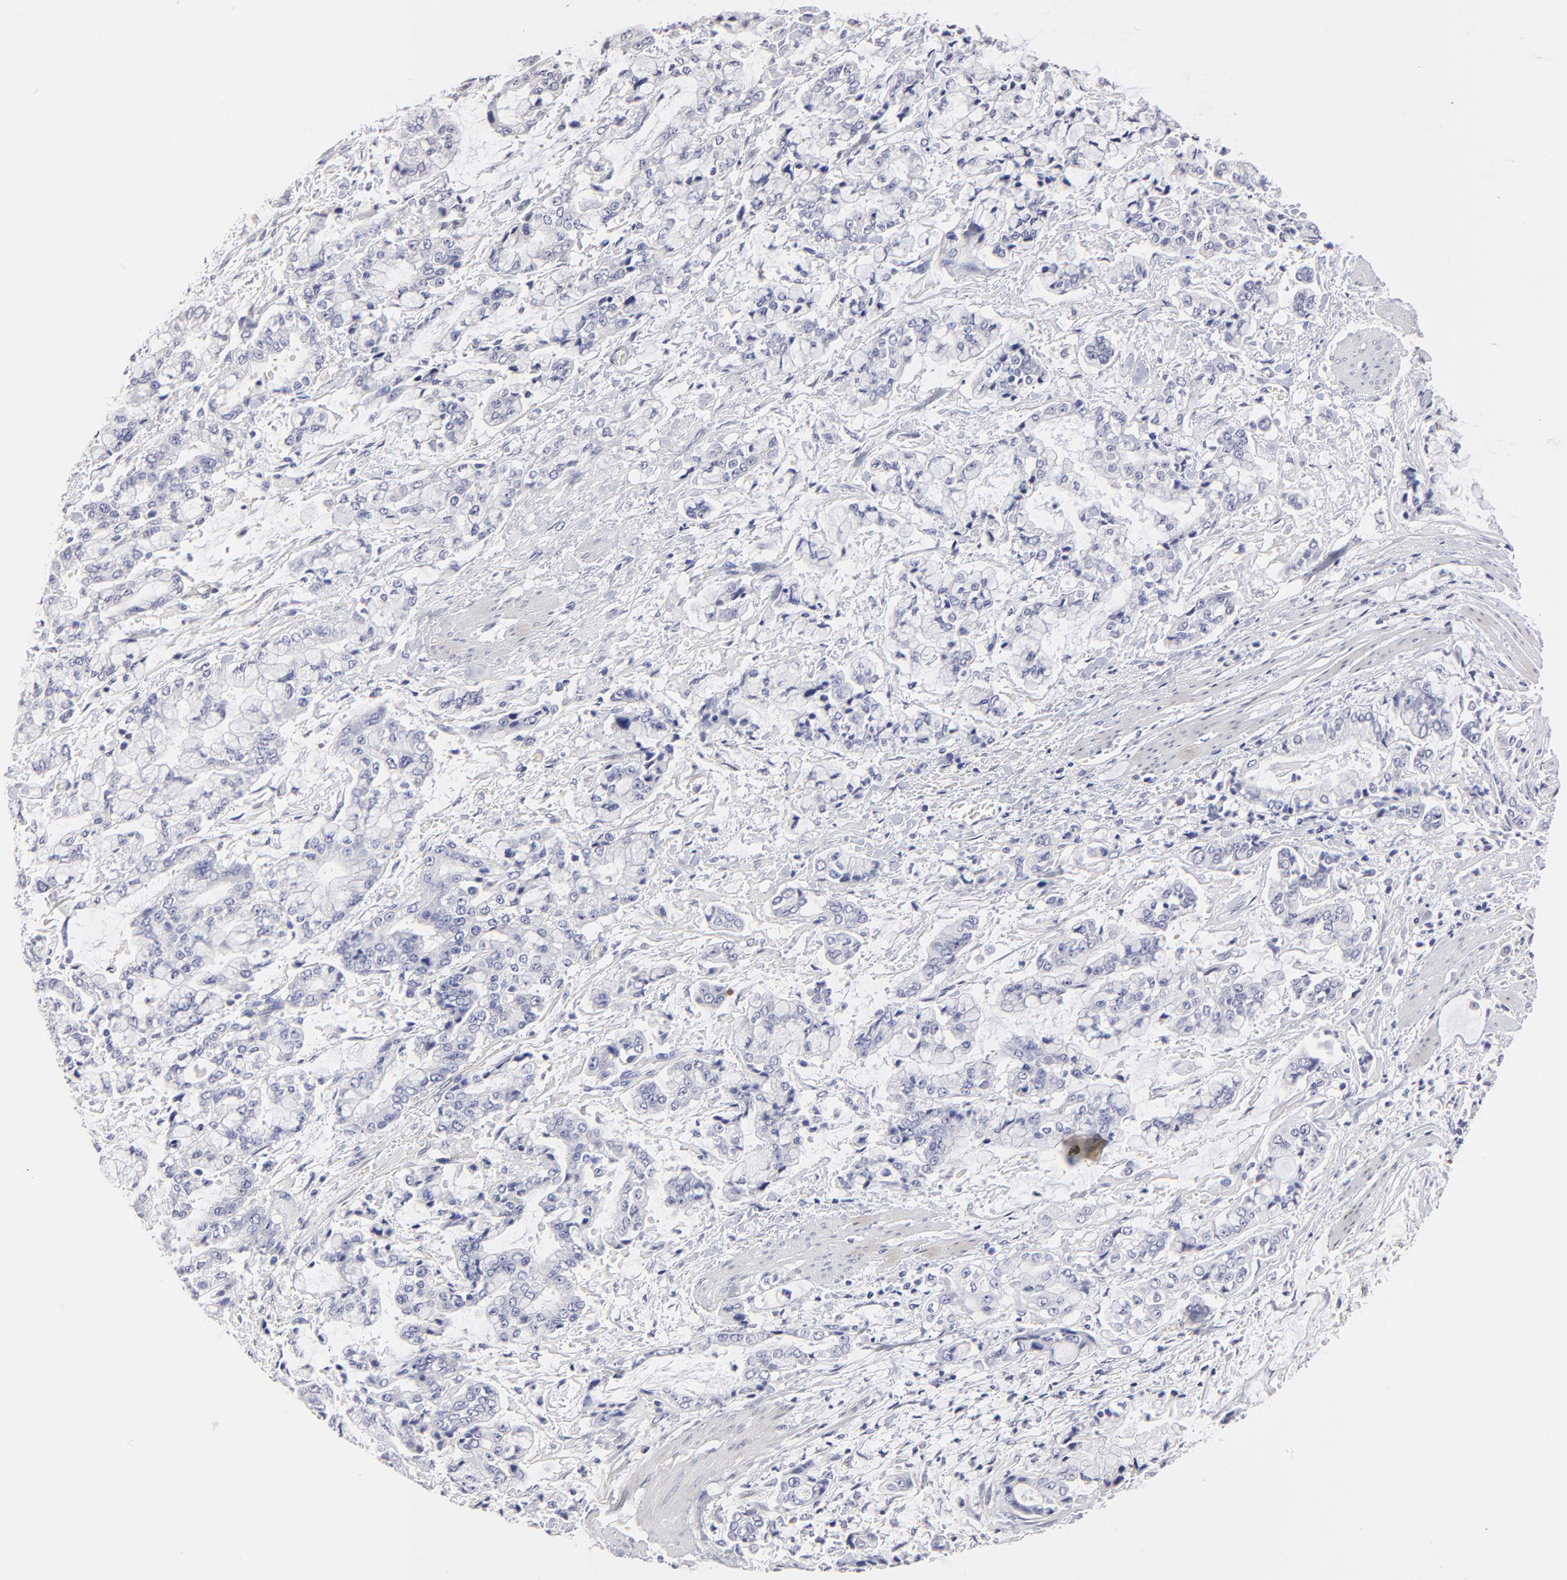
{"staining": {"intensity": "negative", "quantity": "none", "location": "none"}, "tissue": "stomach cancer", "cell_type": "Tumor cells", "image_type": "cancer", "snomed": [{"axis": "morphology", "description": "Normal tissue, NOS"}, {"axis": "morphology", "description": "Adenocarcinoma, NOS"}, {"axis": "topography", "description": "Stomach, upper"}, {"axis": "topography", "description": "Stomach"}], "caption": "Immunohistochemistry micrograph of human adenocarcinoma (stomach) stained for a protein (brown), which displays no positivity in tumor cells.", "gene": "BTG2", "patient": {"sex": "male", "age": 76}}